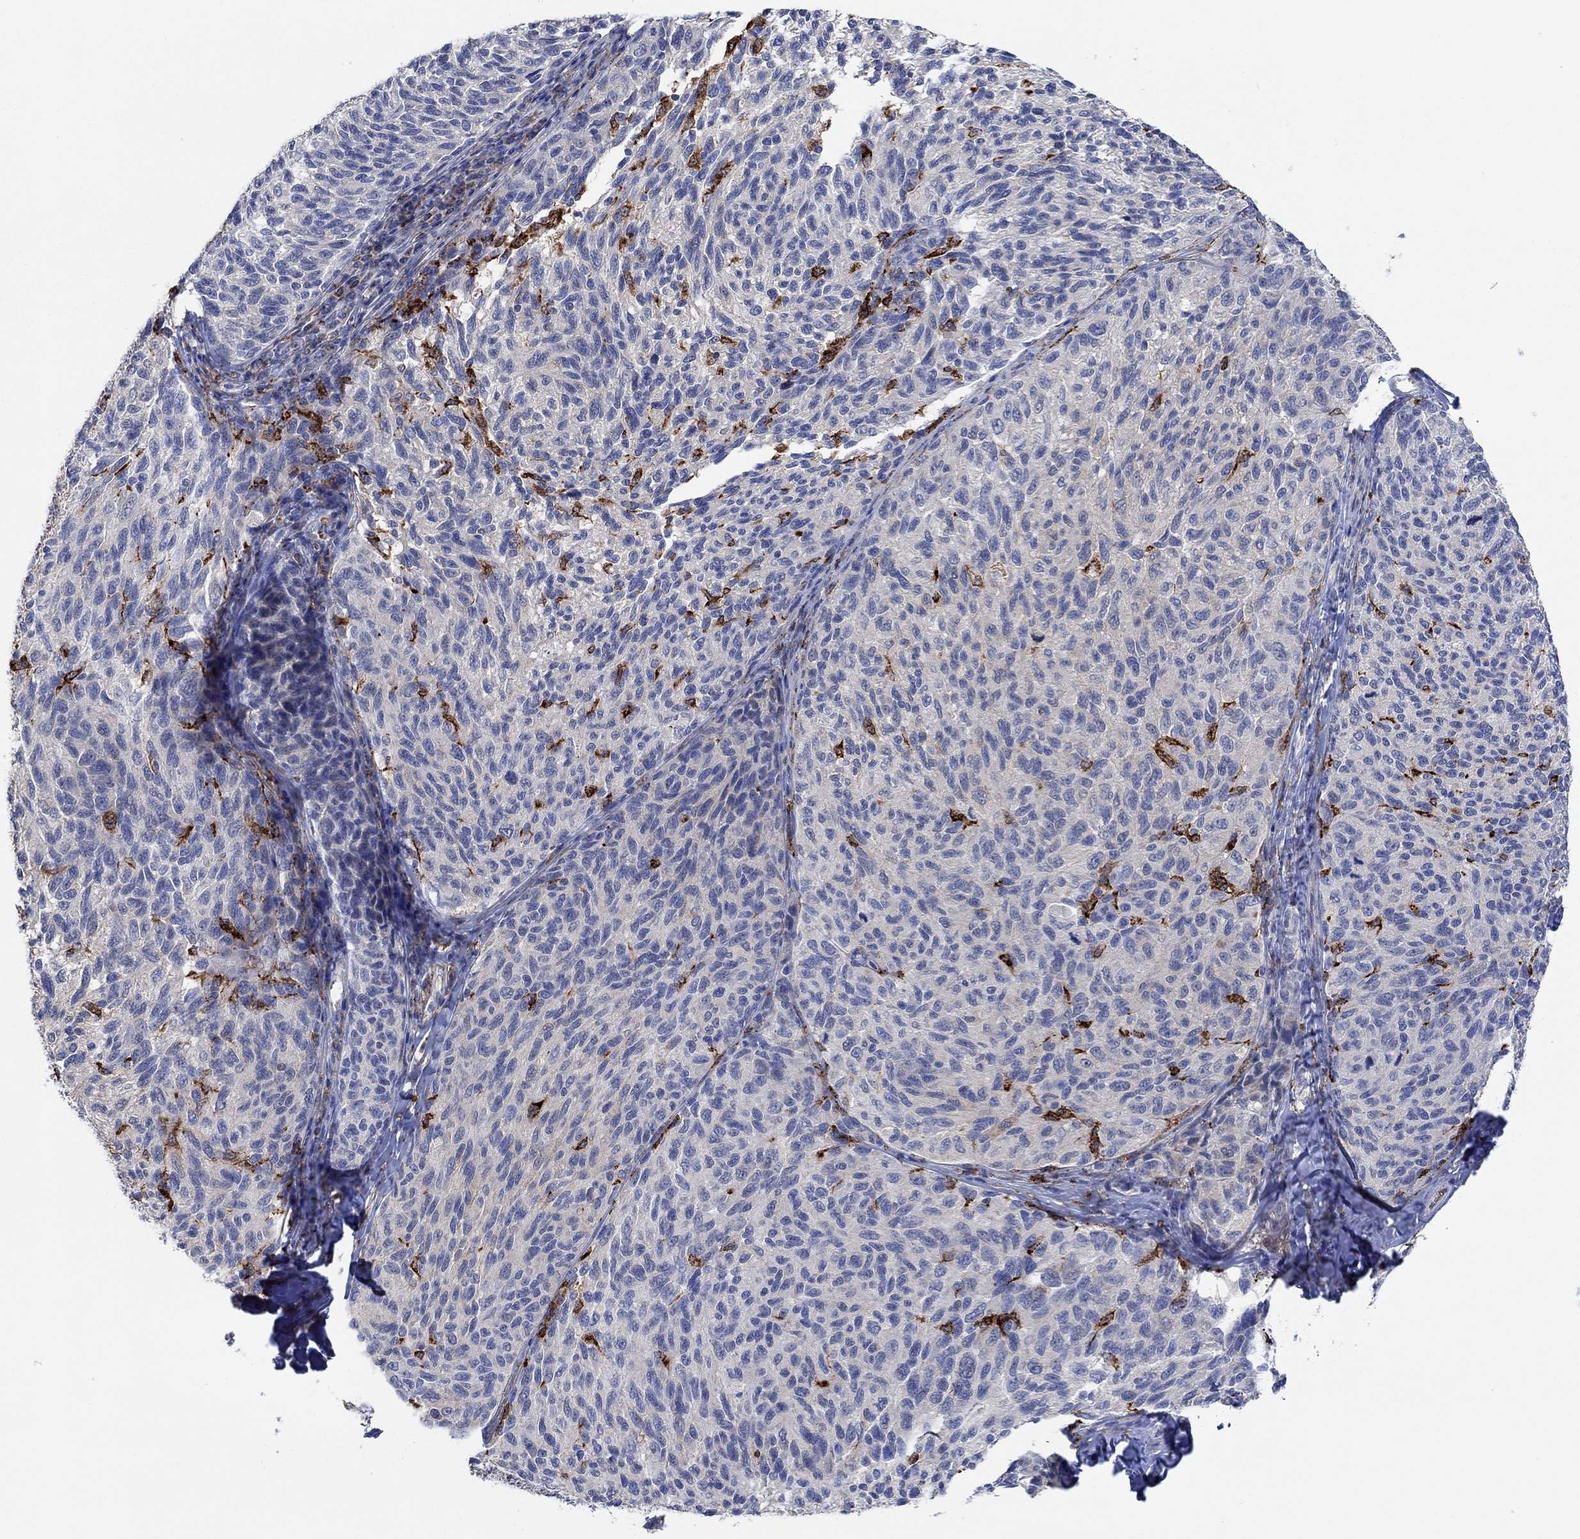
{"staining": {"intensity": "negative", "quantity": "none", "location": "none"}, "tissue": "melanoma", "cell_type": "Tumor cells", "image_type": "cancer", "snomed": [{"axis": "morphology", "description": "Malignant melanoma, NOS"}, {"axis": "topography", "description": "Skin"}], "caption": "There is no significant expression in tumor cells of malignant melanoma.", "gene": "MPP1", "patient": {"sex": "female", "age": 73}}